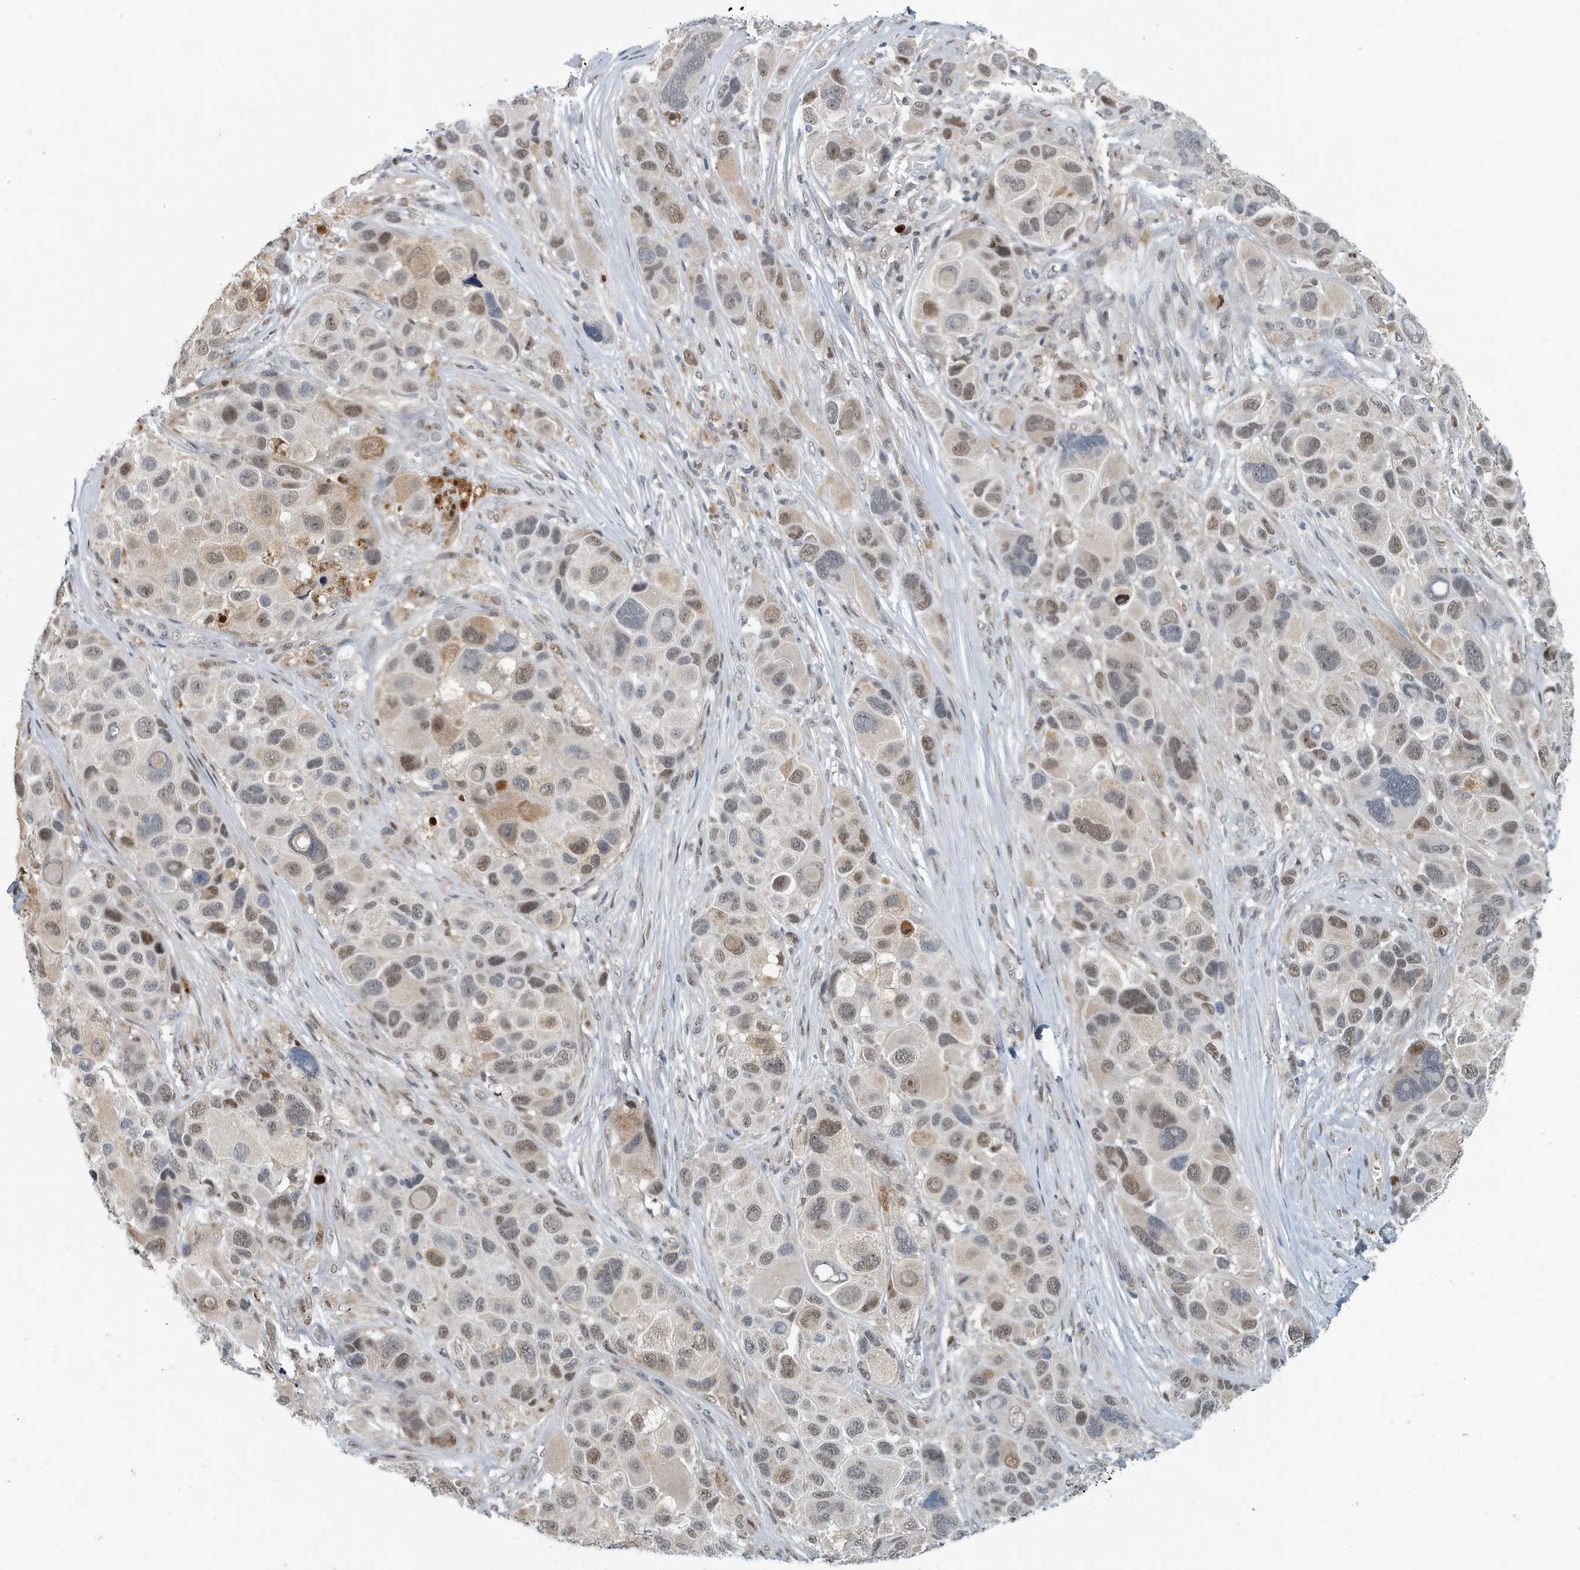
{"staining": {"intensity": "moderate", "quantity": "25%-75%", "location": "cytoplasmic/membranous,nuclear"}, "tissue": "melanoma", "cell_type": "Tumor cells", "image_type": "cancer", "snomed": [{"axis": "morphology", "description": "Malignant melanoma, NOS"}, {"axis": "topography", "description": "Skin of trunk"}], "caption": "Immunohistochemical staining of human malignant melanoma reveals medium levels of moderate cytoplasmic/membranous and nuclear protein staining in approximately 25%-75% of tumor cells. (Stains: DAB in brown, nuclei in blue, Microscopy: brightfield microscopy at high magnification).", "gene": "KIF15", "patient": {"sex": "male", "age": 71}}